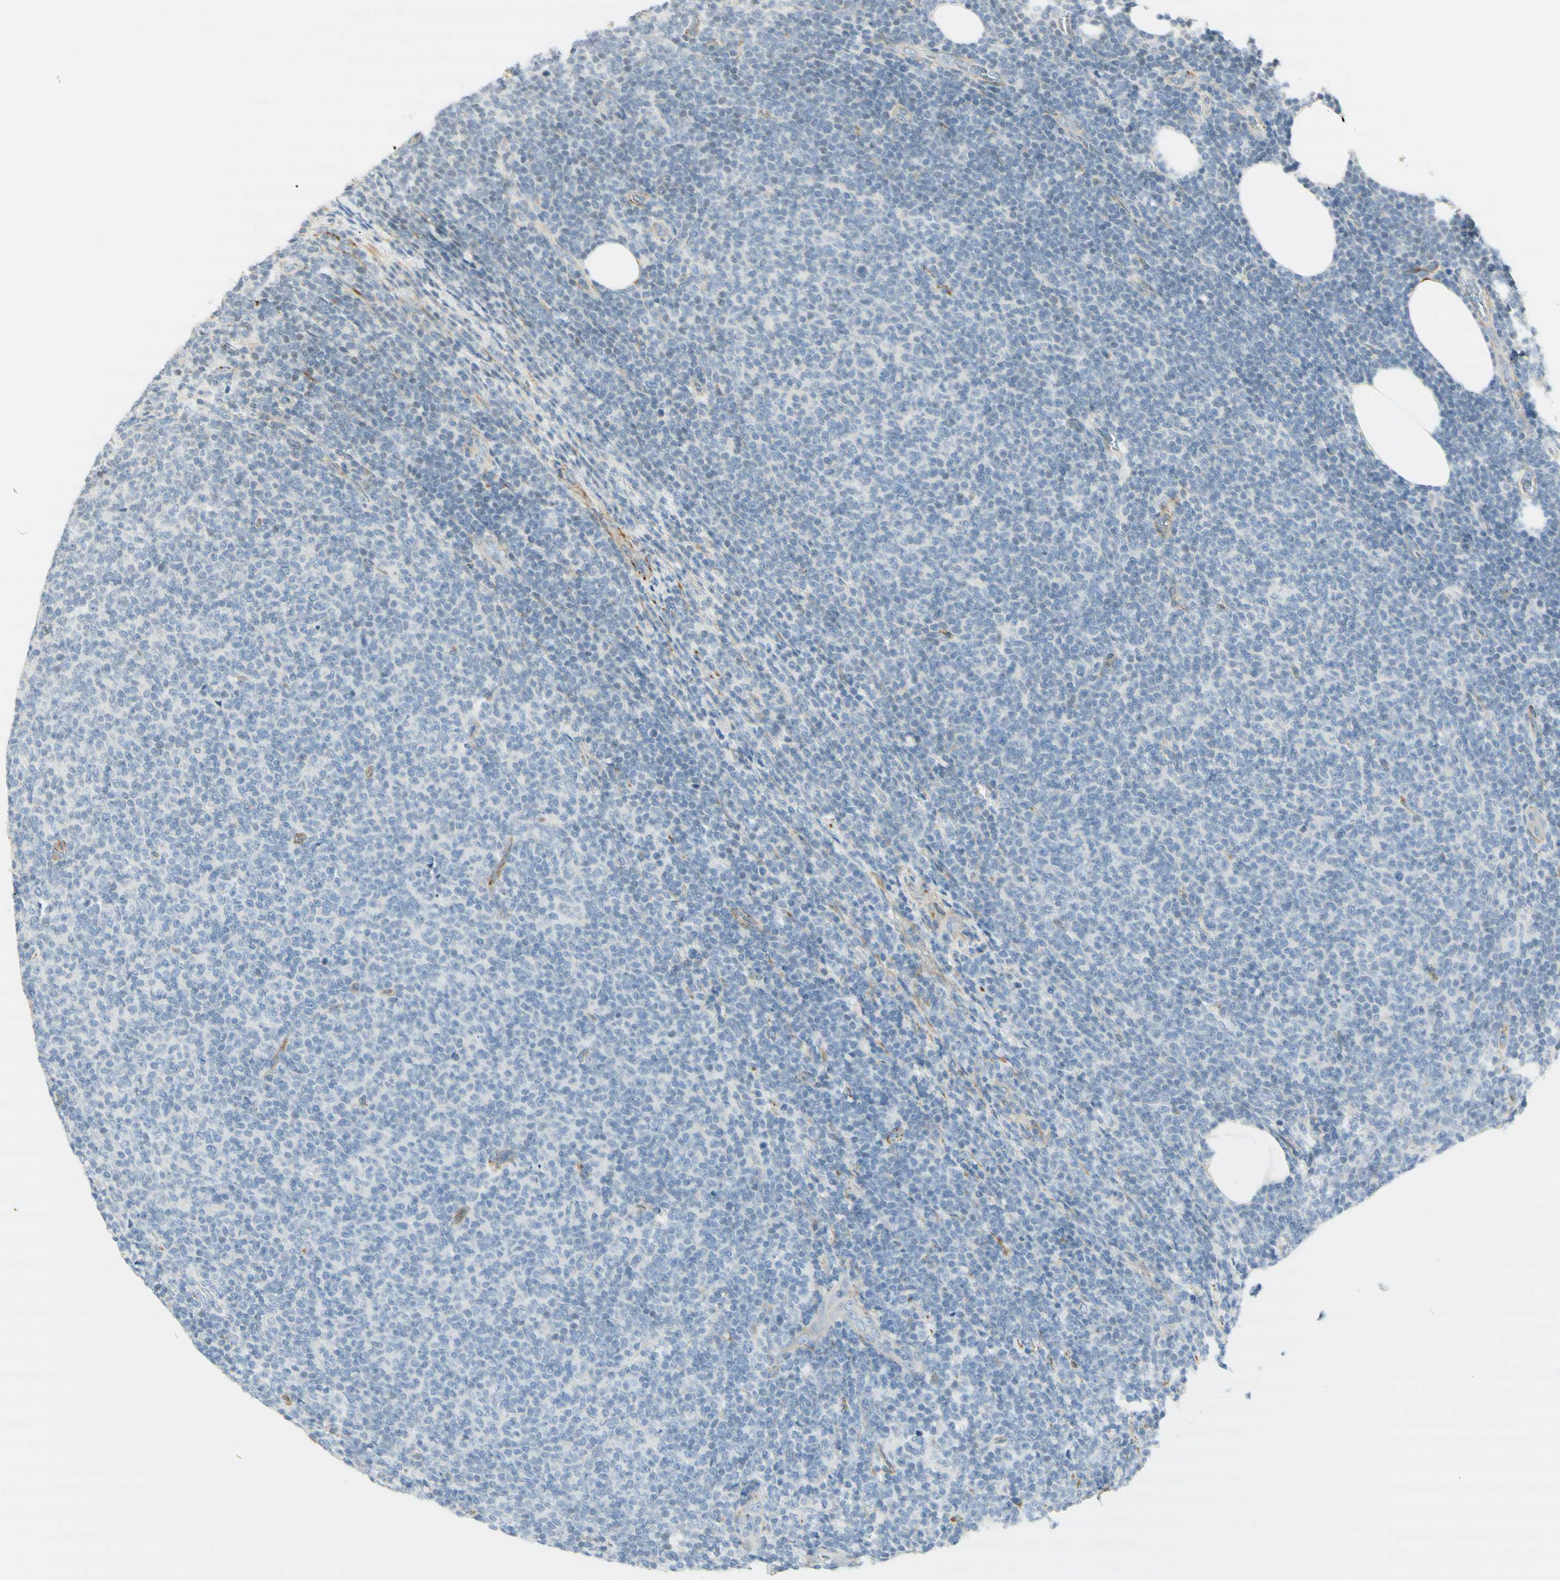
{"staining": {"intensity": "negative", "quantity": "none", "location": "none"}, "tissue": "lymphoma", "cell_type": "Tumor cells", "image_type": "cancer", "snomed": [{"axis": "morphology", "description": "Malignant lymphoma, non-Hodgkin's type, Low grade"}, {"axis": "topography", "description": "Lymph node"}], "caption": "DAB (3,3'-diaminobenzidine) immunohistochemical staining of human low-grade malignant lymphoma, non-Hodgkin's type displays no significant staining in tumor cells.", "gene": "MAP1B", "patient": {"sex": "male", "age": 66}}